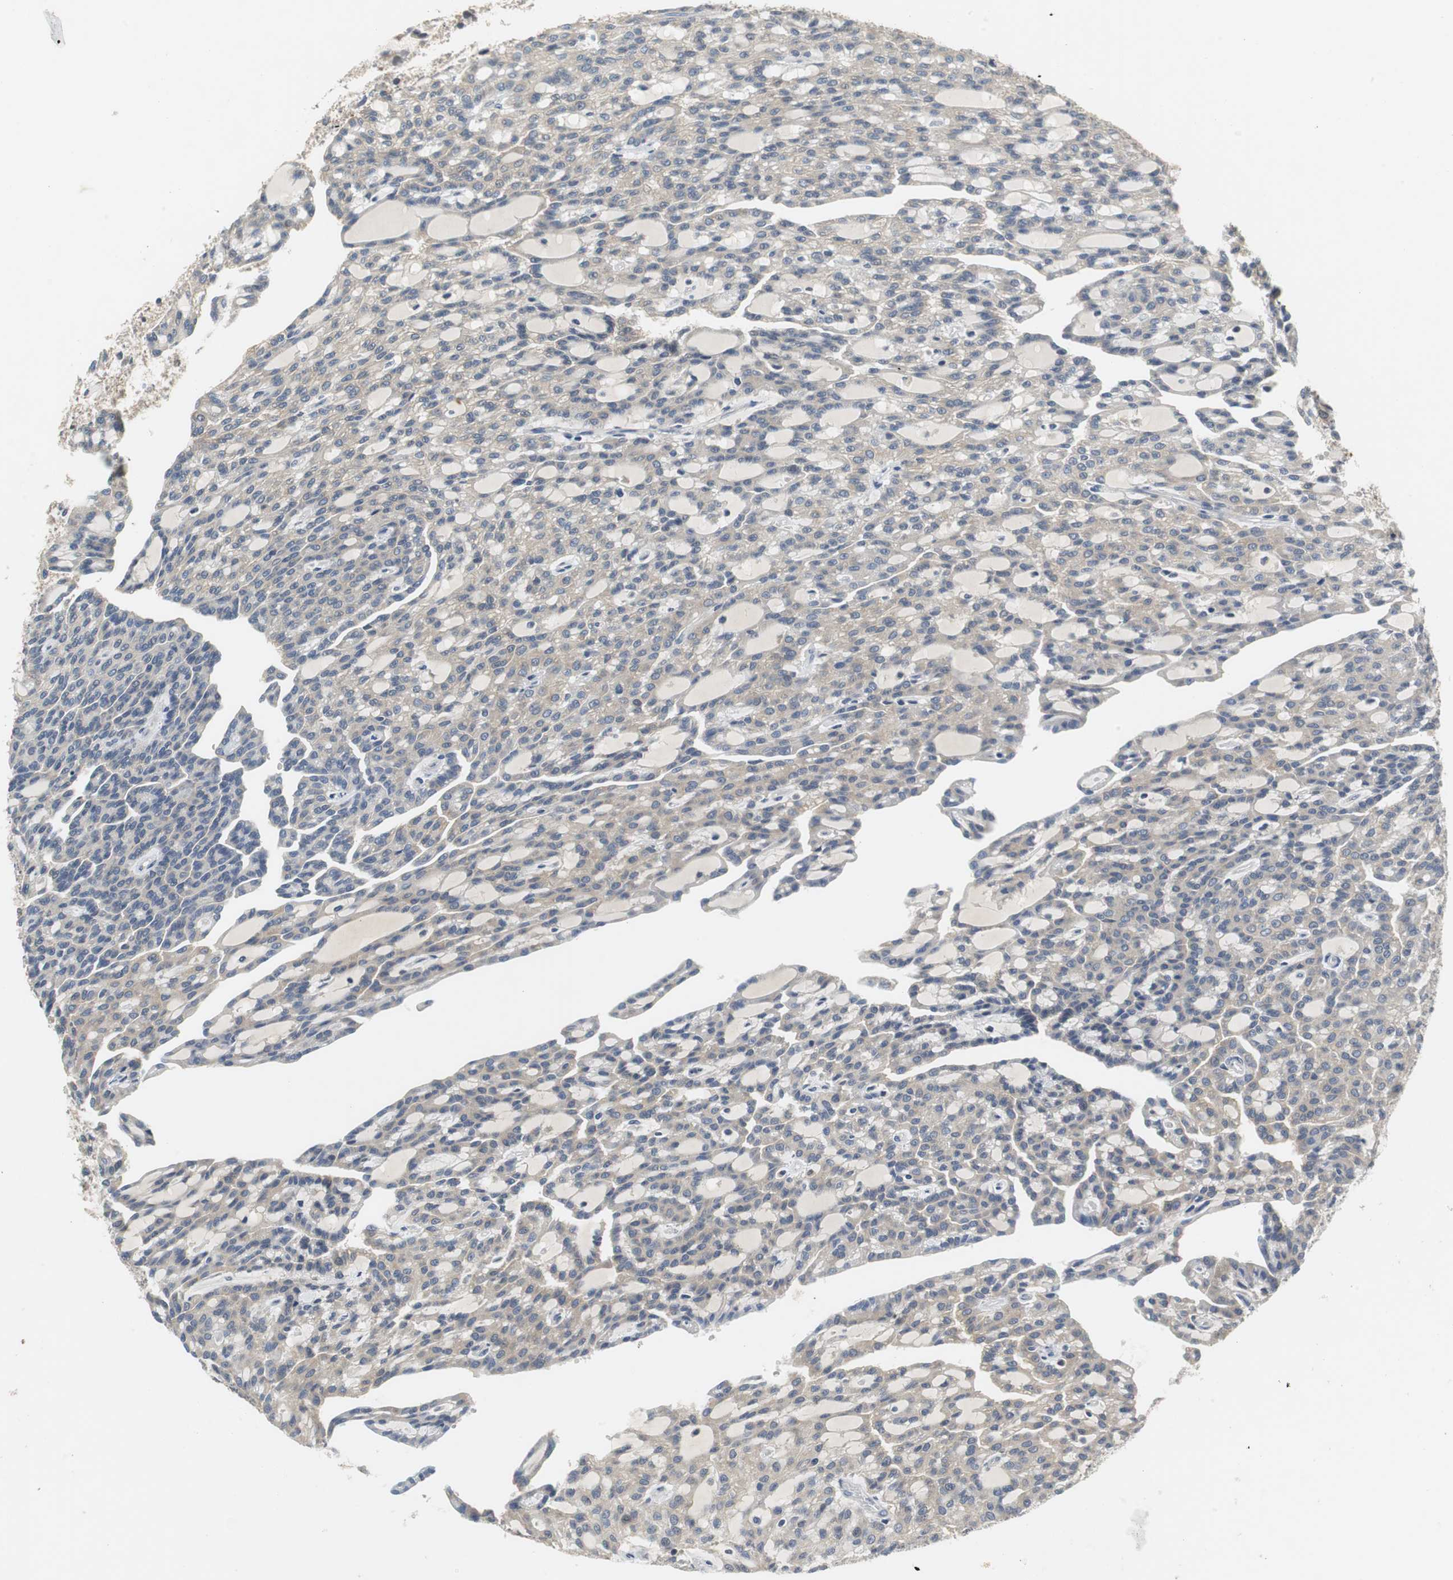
{"staining": {"intensity": "weak", "quantity": "25%-75%", "location": "cytoplasmic/membranous"}, "tissue": "renal cancer", "cell_type": "Tumor cells", "image_type": "cancer", "snomed": [{"axis": "morphology", "description": "Adenocarcinoma, NOS"}, {"axis": "topography", "description": "Kidney"}], "caption": "Immunohistochemistry staining of adenocarcinoma (renal), which demonstrates low levels of weak cytoplasmic/membranous staining in approximately 25%-75% of tumor cells indicating weak cytoplasmic/membranous protein expression. The staining was performed using DAB (3,3'-diaminobenzidine) (brown) for protein detection and nuclei were counterstained in hematoxylin (blue).", "gene": "GLCCI1", "patient": {"sex": "male", "age": 63}}